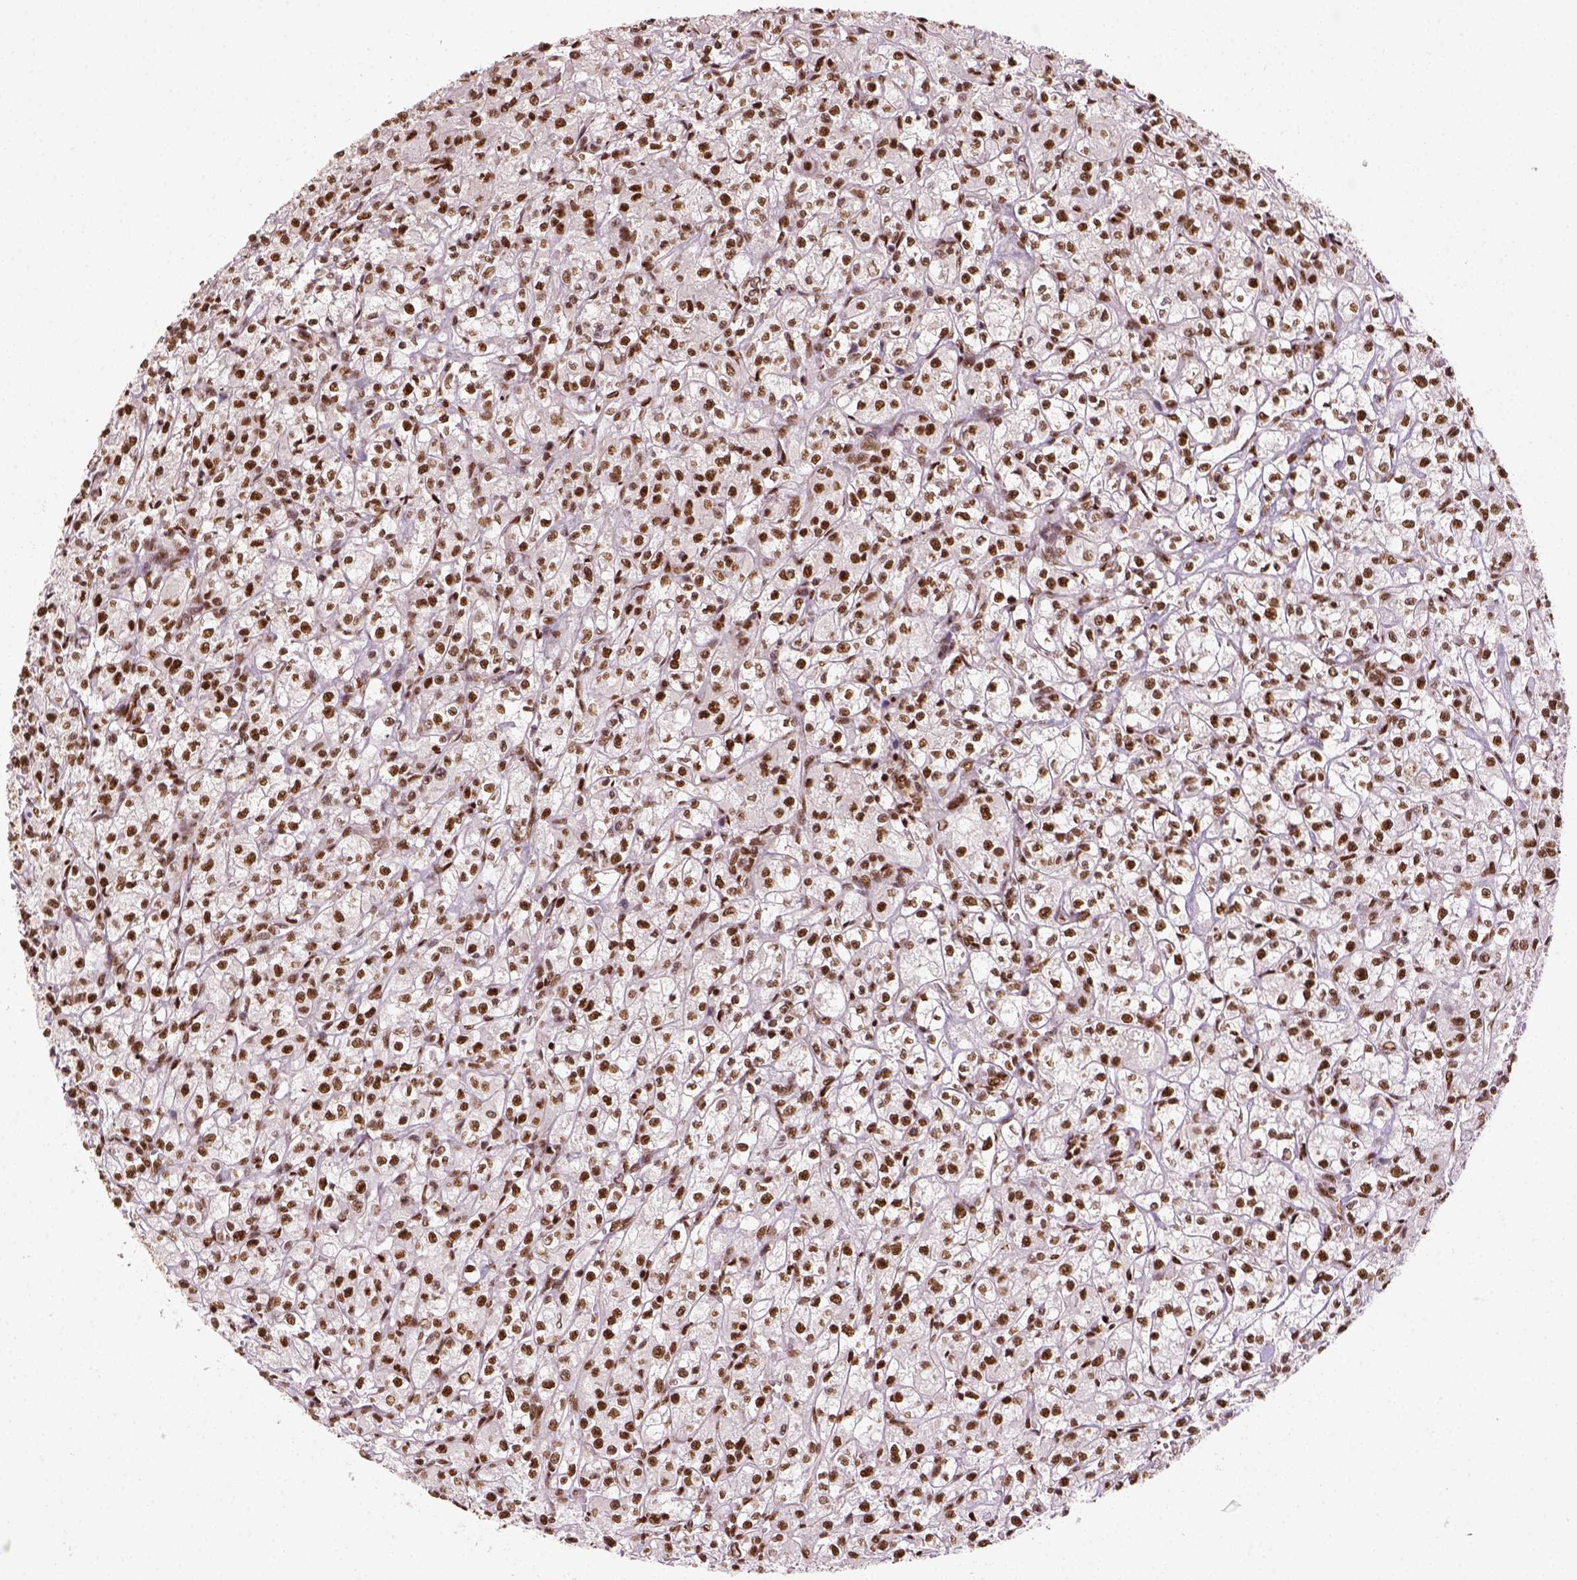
{"staining": {"intensity": "strong", "quantity": ">75%", "location": "nuclear"}, "tissue": "renal cancer", "cell_type": "Tumor cells", "image_type": "cancer", "snomed": [{"axis": "morphology", "description": "Adenocarcinoma, NOS"}, {"axis": "topography", "description": "Kidney"}], "caption": "High-power microscopy captured an immunohistochemistry photomicrograph of renal adenocarcinoma, revealing strong nuclear expression in approximately >75% of tumor cells. (DAB (3,3'-diaminobenzidine) IHC with brightfield microscopy, high magnification).", "gene": "CCAR1", "patient": {"sex": "female", "age": 70}}